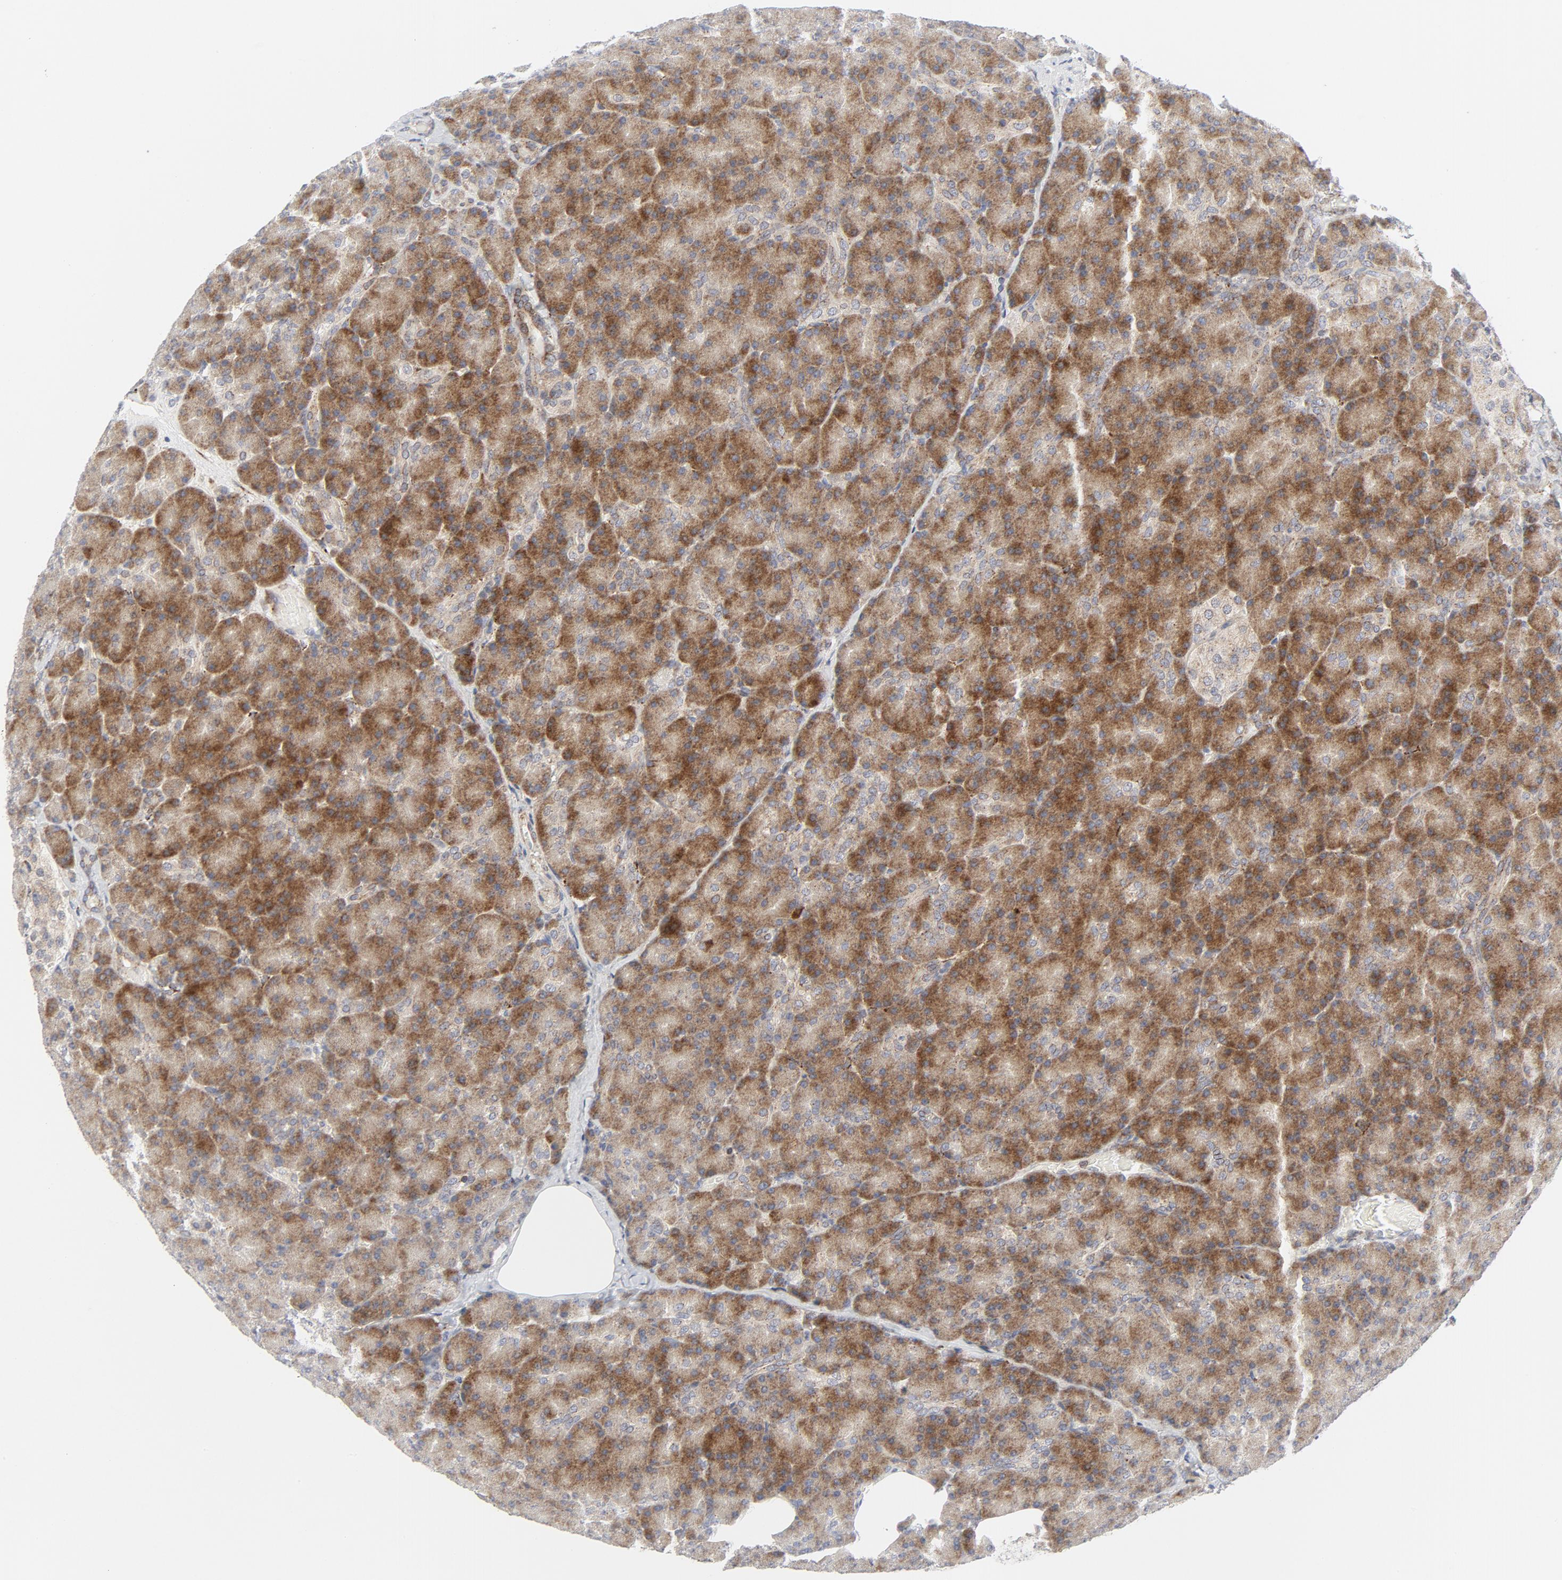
{"staining": {"intensity": "moderate", "quantity": ">75%", "location": "cytoplasmic/membranous"}, "tissue": "pancreas", "cell_type": "Exocrine glandular cells", "image_type": "normal", "snomed": [{"axis": "morphology", "description": "Normal tissue, NOS"}, {"axis": "topography", "description": "Pancreas"}], "caption": "Protein expression analysis of unremarkable human pancreas reveals moderate cytoplasmic/membranous staining in about >75% of exocrine glandular cells.", "gene": "LRP6", "patient": {"sex": "female", "age": 43}}